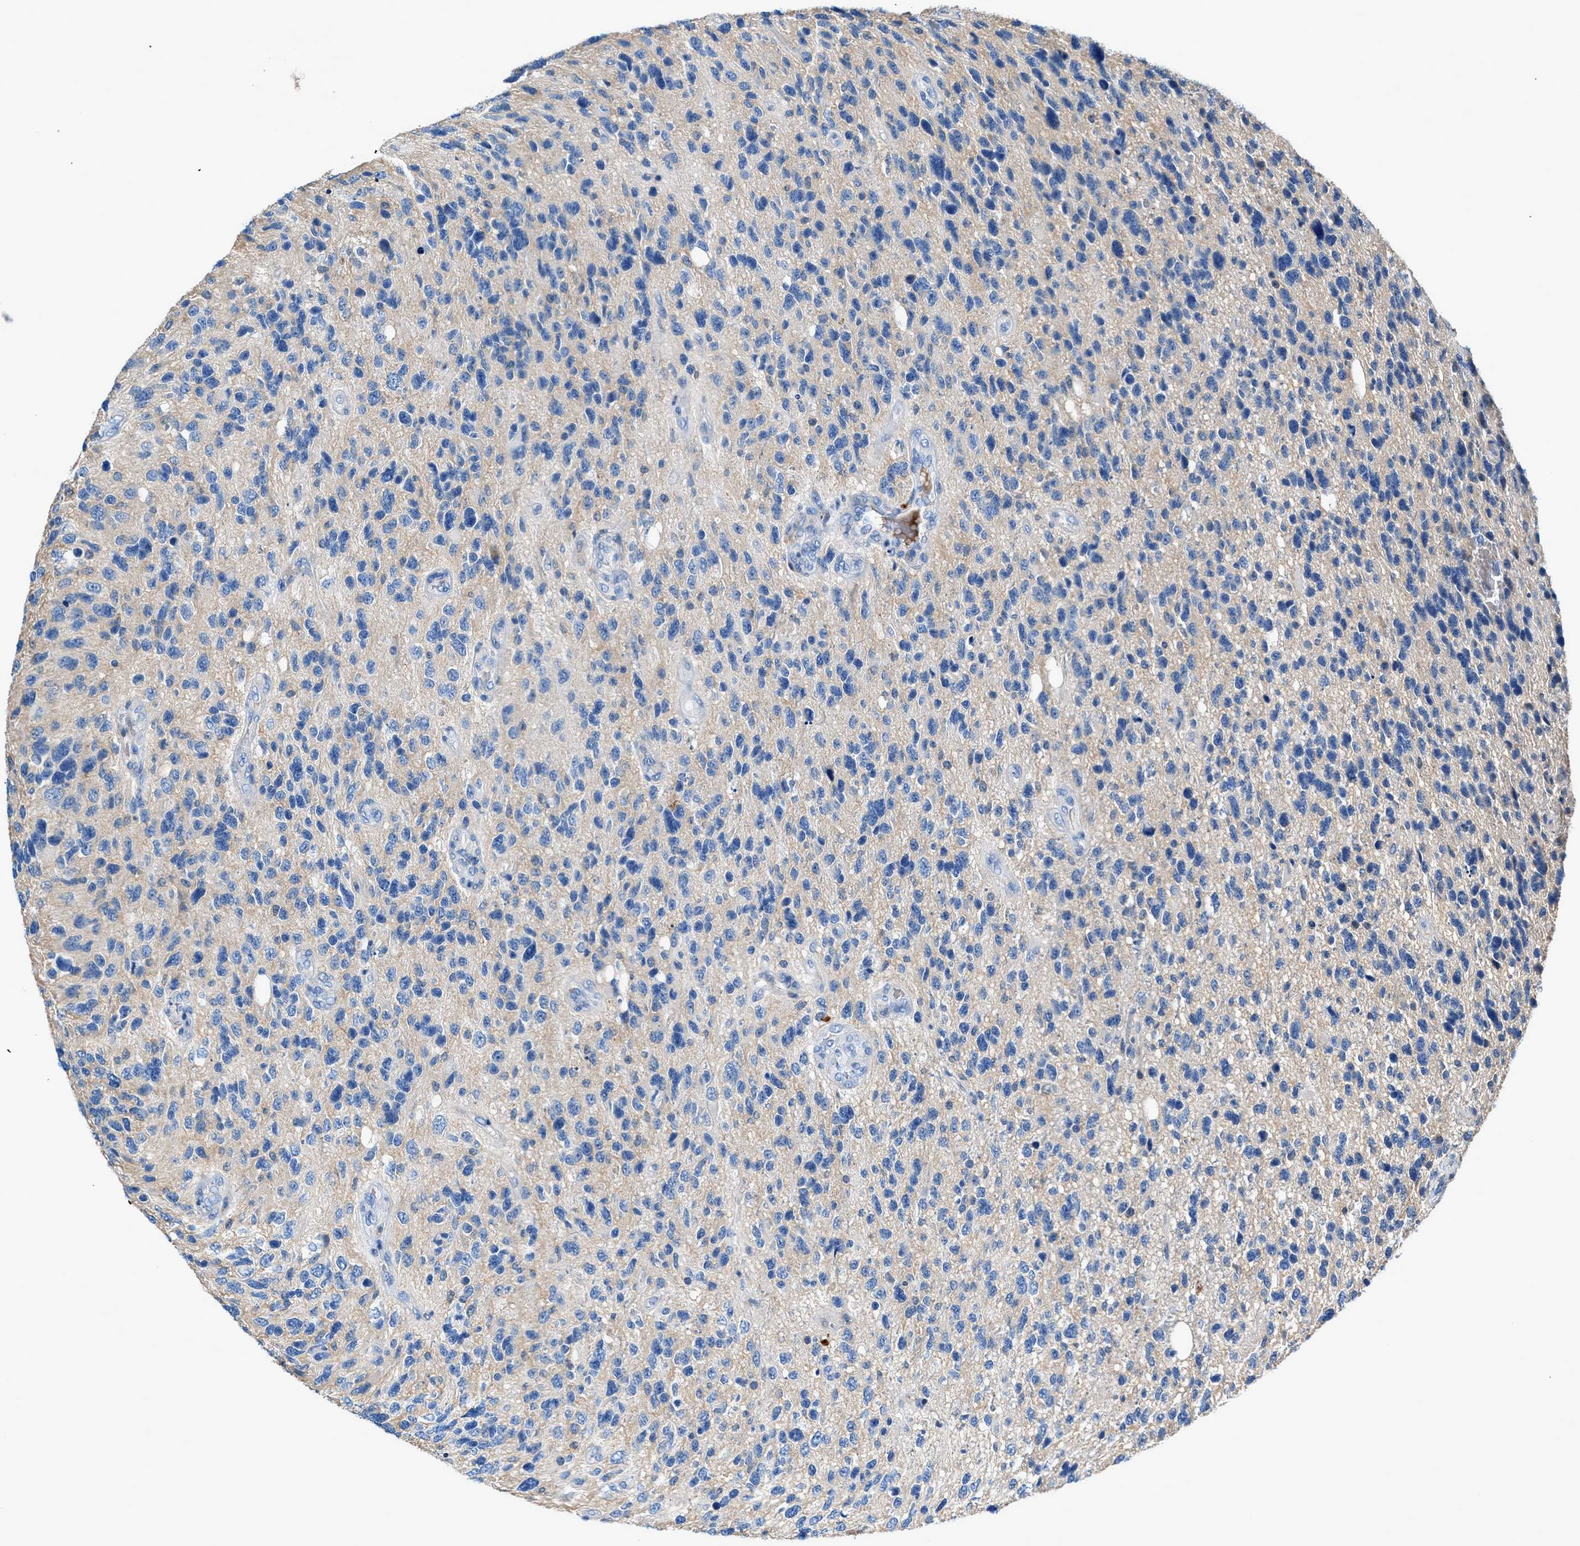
{"staining": {"intensity": "negative", "quantity": "none", "location": "none"}, "tissue": "glioma", "cell_type": "Tumor cells", "image_type": "cancer", "snomed": [{"axis": "morphology", "description": "Glioma, malignant, High grade"}, {"axis": "topography", "description": "Brain"}], "caption": "The immunohistochemistry (IHC) image has no significant expression in tumor cells of high-grade glioma (malignant) tissue.", "gene": "RWDD2B", "patient": {"sex": "female", "age": 58}}